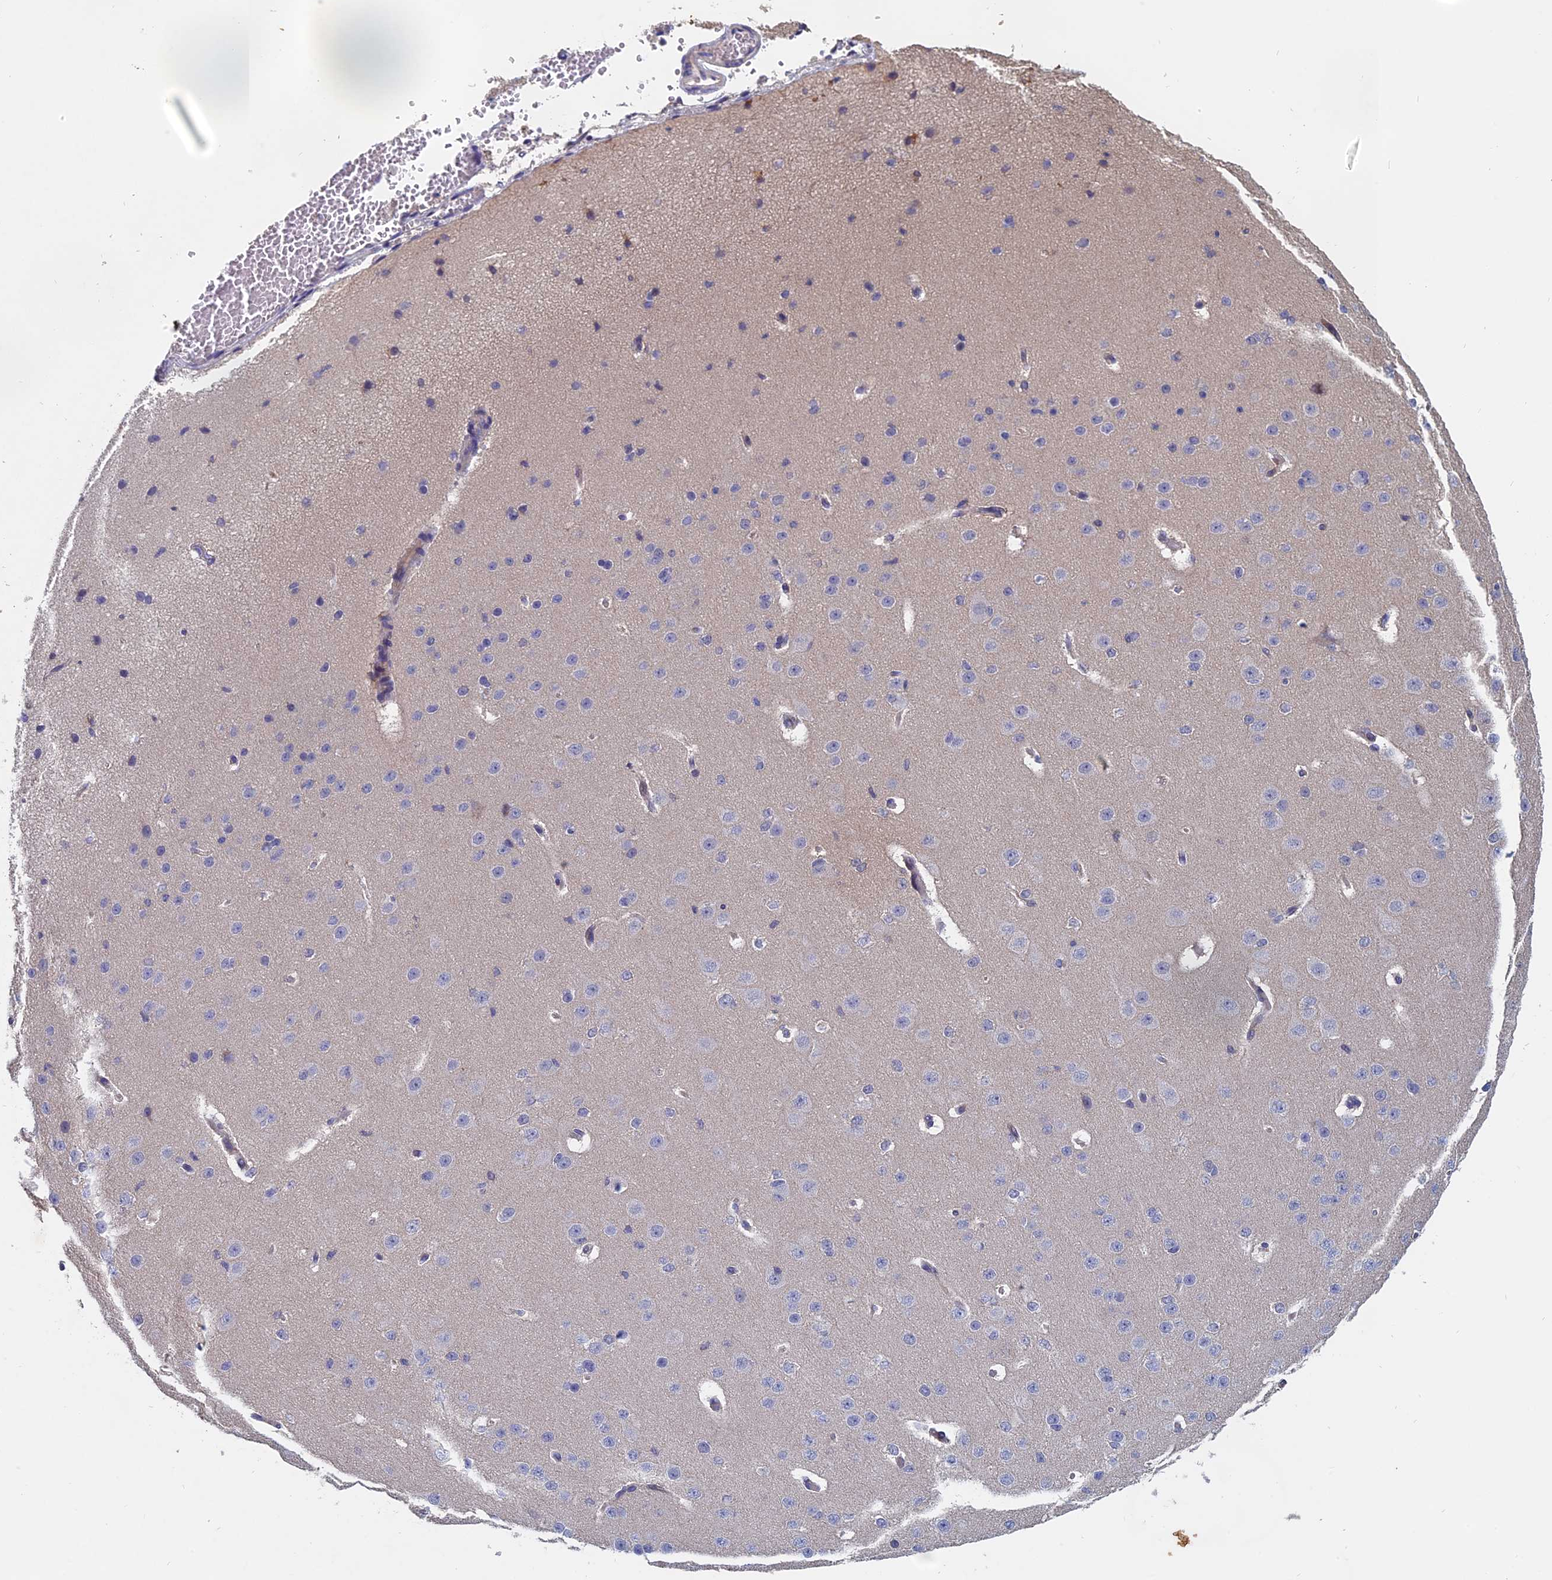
{"staining": {"intensity": "weak", "quantity": "25%-75%", "location": "cytoplasmic/membranous"}, "tissue": "cerebral cortex", "cell_type": "Endothelial cells", "image_type": "normal", "snomed": [{"axis": "morphology", "description": "Normal tissue, NOS"}, {"axis": "morphology", "description": "Developmental malformation"}, {"axis": "topography", "description": "Cerebral cortex"}], "caption": "Immunohistochemical staining of normal cerebral cortex shows weak cytoplasmic/membranous protein expression in approximately 25%-75% of endothelial cells. (brown staining indicates protein expression, while blue staining denotes nuclei).", "gene": "SLC33A1", "patient": {"sex": "female", "age": 30}}